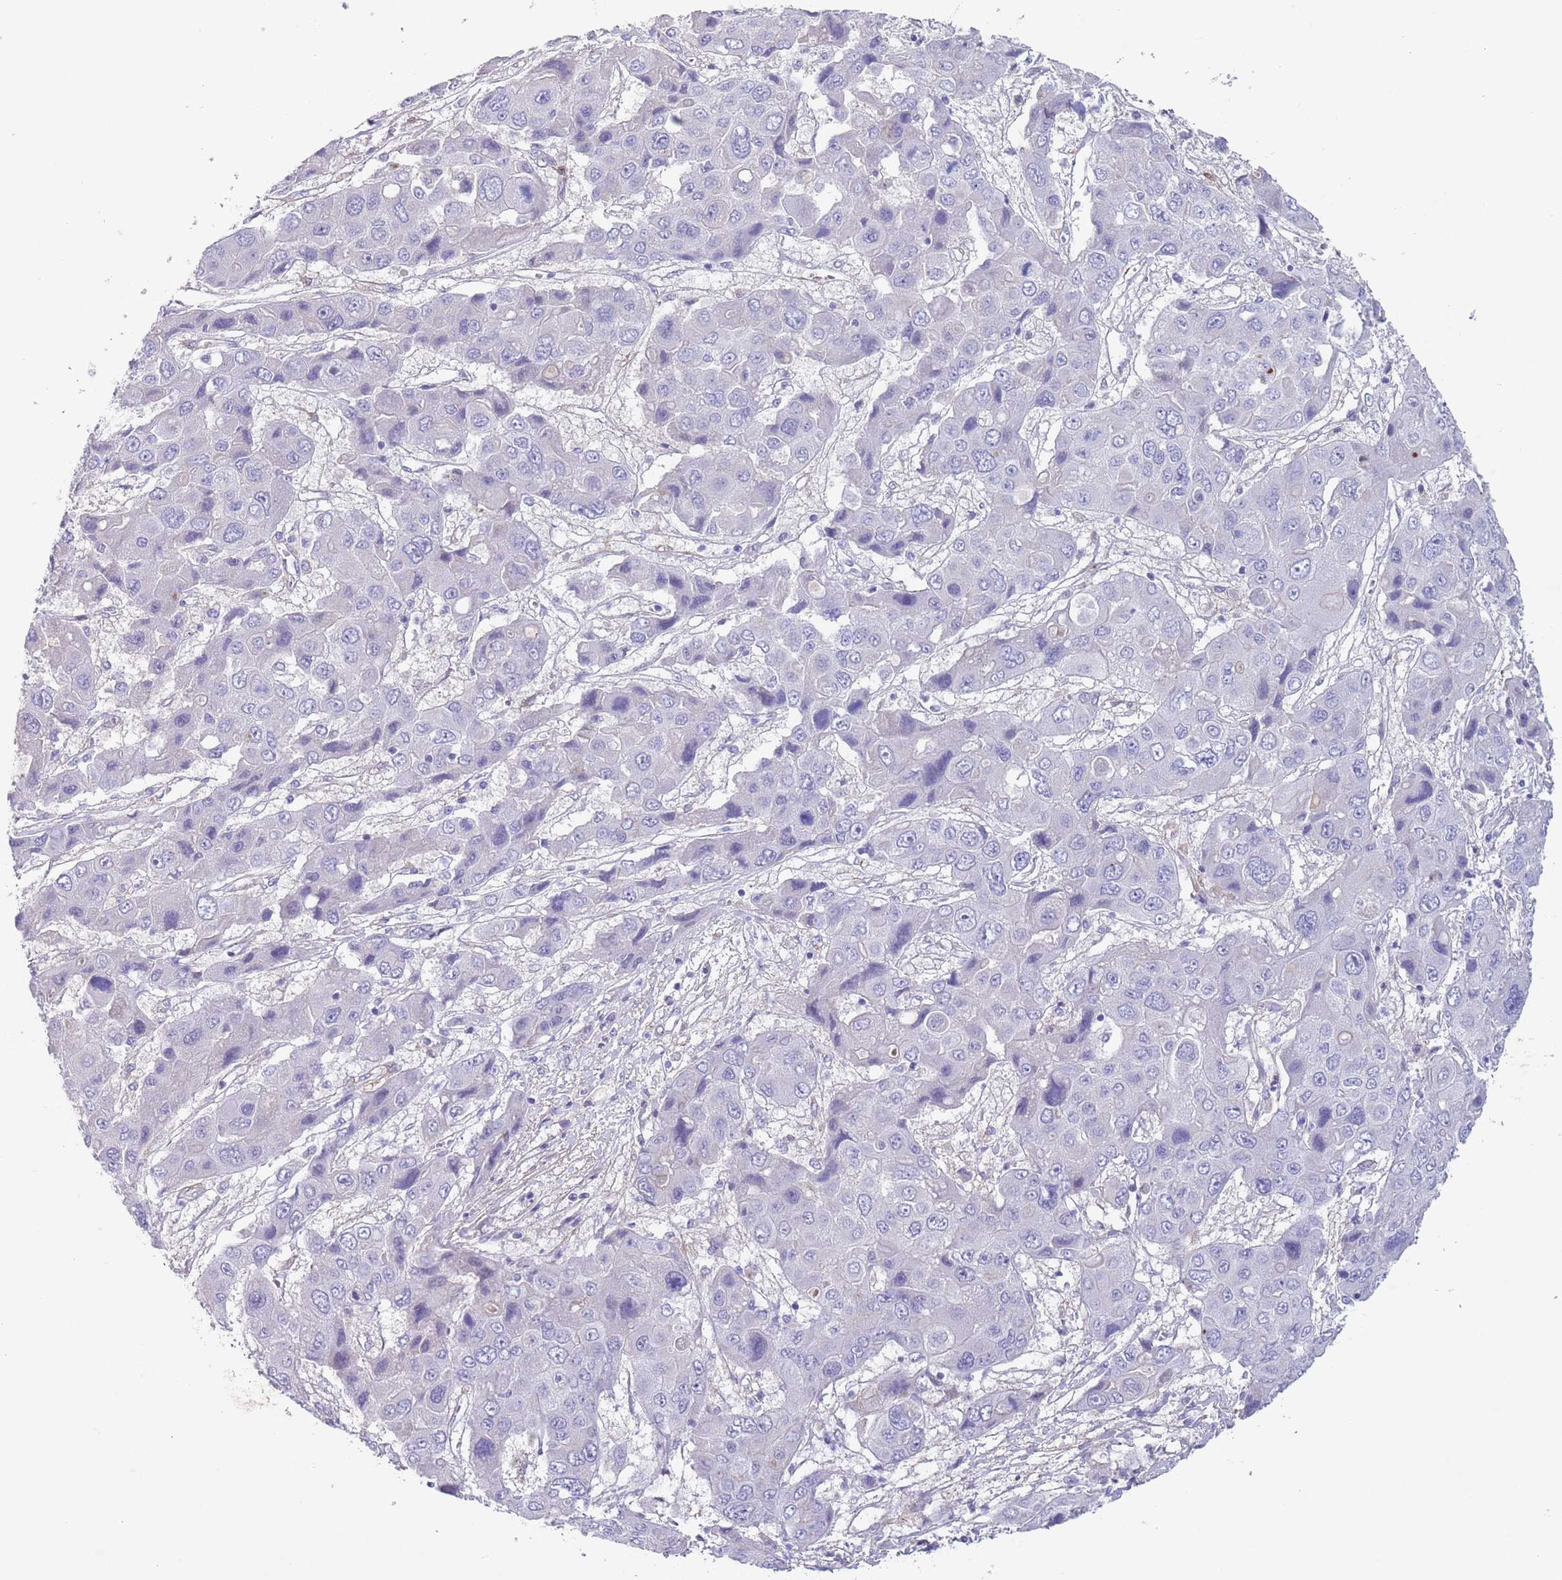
{"staining": {"intensity": "negative", "quantity": "none", "location": "none"}, "tissue": "liver cancer", "cell_type": "Tumor cells", "image_type": "cancer", "snomed": [{"axis": "morphology", "description": "Cholangiocarcinoma"}, {"axis": "topography", "description": "Liver"}], "caption": "IHC of human cholangiocarcinoma (liver) reveals no staining in tumor cells.", "gene": "RNF169", "patient": {"sex": "male", "age": 67}}